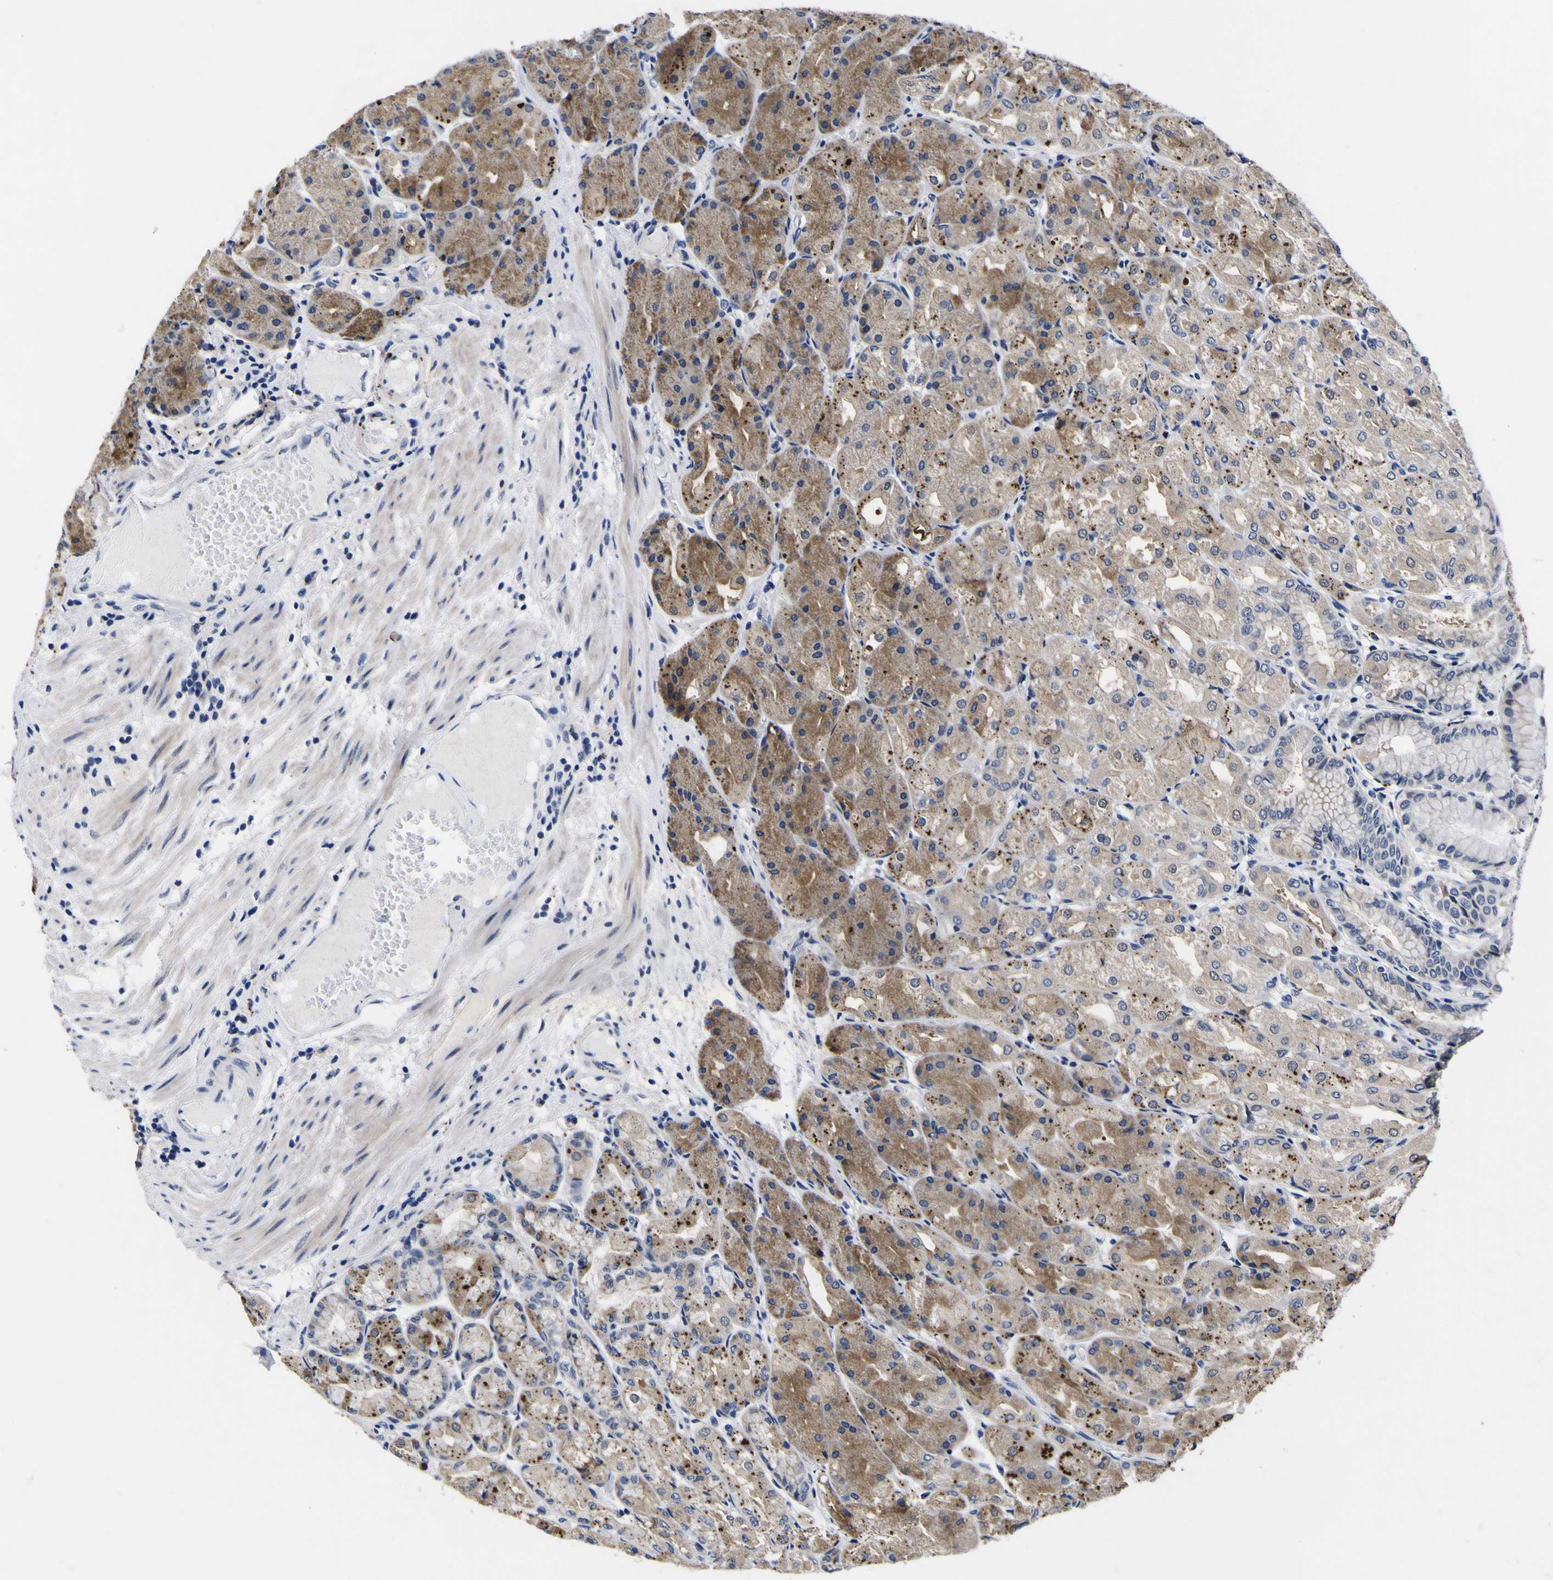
{"staining": {"intensity": "moderate", "quantity": ">75%", "location": "cytoplasmic/membranous"}, "tissue": "stomach", "cell_type": "Glandular cells", "image_type": "normal", "snomed": [{"axis": "morphology", "description": "Normal tissue, NOS"}, {"axis": "topography", "description": "Stomach, upper"}], "caption": "Protein expression analysis of unremarkable stomach demonstrates moderate cytoplasmic/membranous positivity in approximately >75% of glandular cells. Immunohistochemistry stains the protein in brown and the nuclei are stained blue.", "gene": "IGFLR1", "patient": {"sex": "male", "age": 72}}